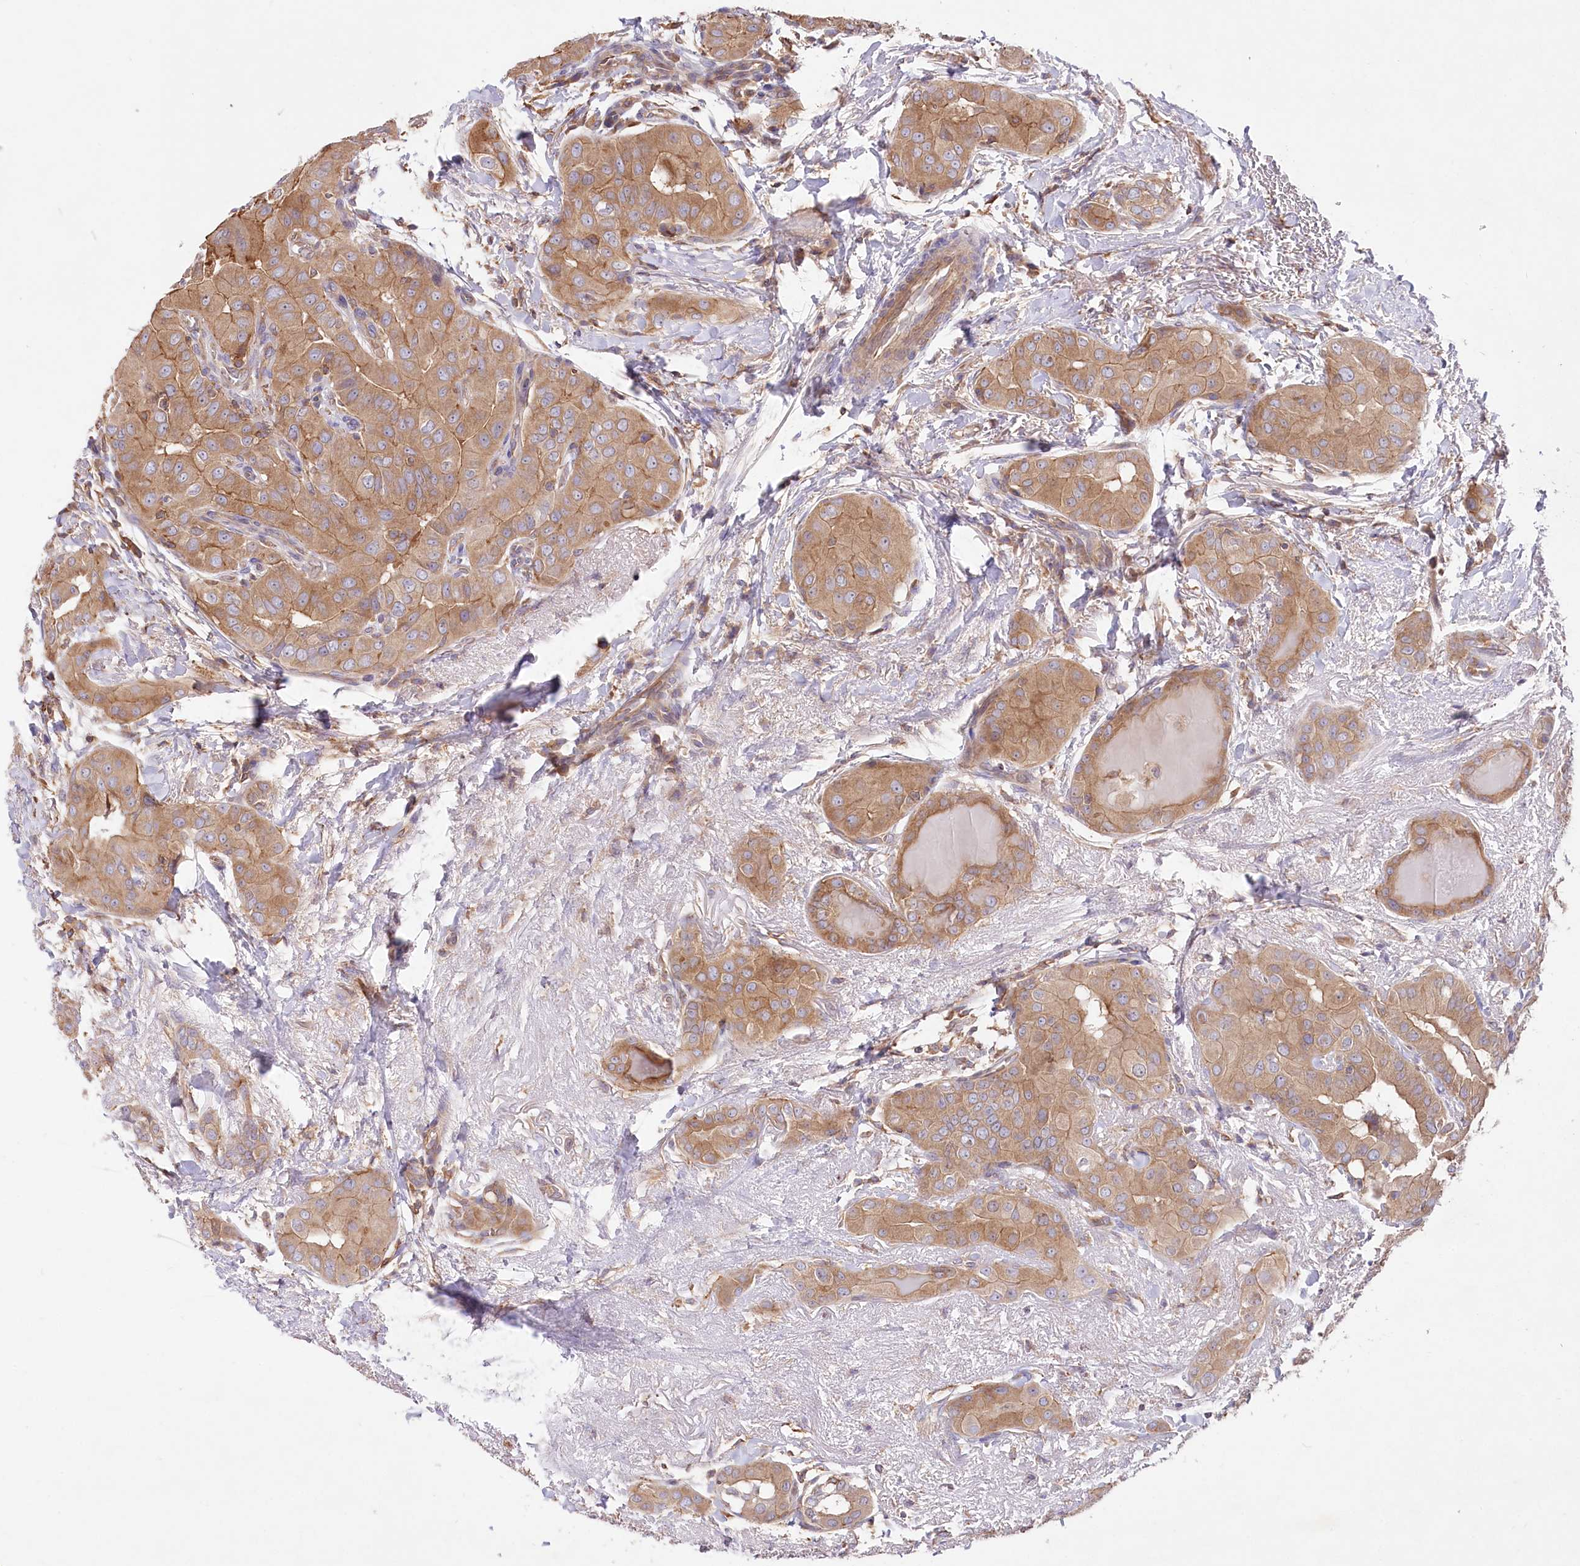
{"staining": {"intensity": "moderate", "quantity": ">75%", "location": "cytoplasmic/membranous"}, "tissue": "thyroid cancer", "cell_type": "Tumor cells", "image_type": "cancer", "snomed": [{"axis": "morphology", "description": "Papillary adenocarcinoma, NOS"}, {"axis": "topography", "description": "Thyroid gland"}], "caption": "Moderate cytoplasmic/membranous positivity is seen in about >75% of tumor cells in papillary adenocarcinoma (thyroid). (DAB (3,3'-diaminobenzidine) = brown stain, brightfield microscopy at high magnification).", "gene": "UMPS", "patient": {"sex": "male", "age": 33}}